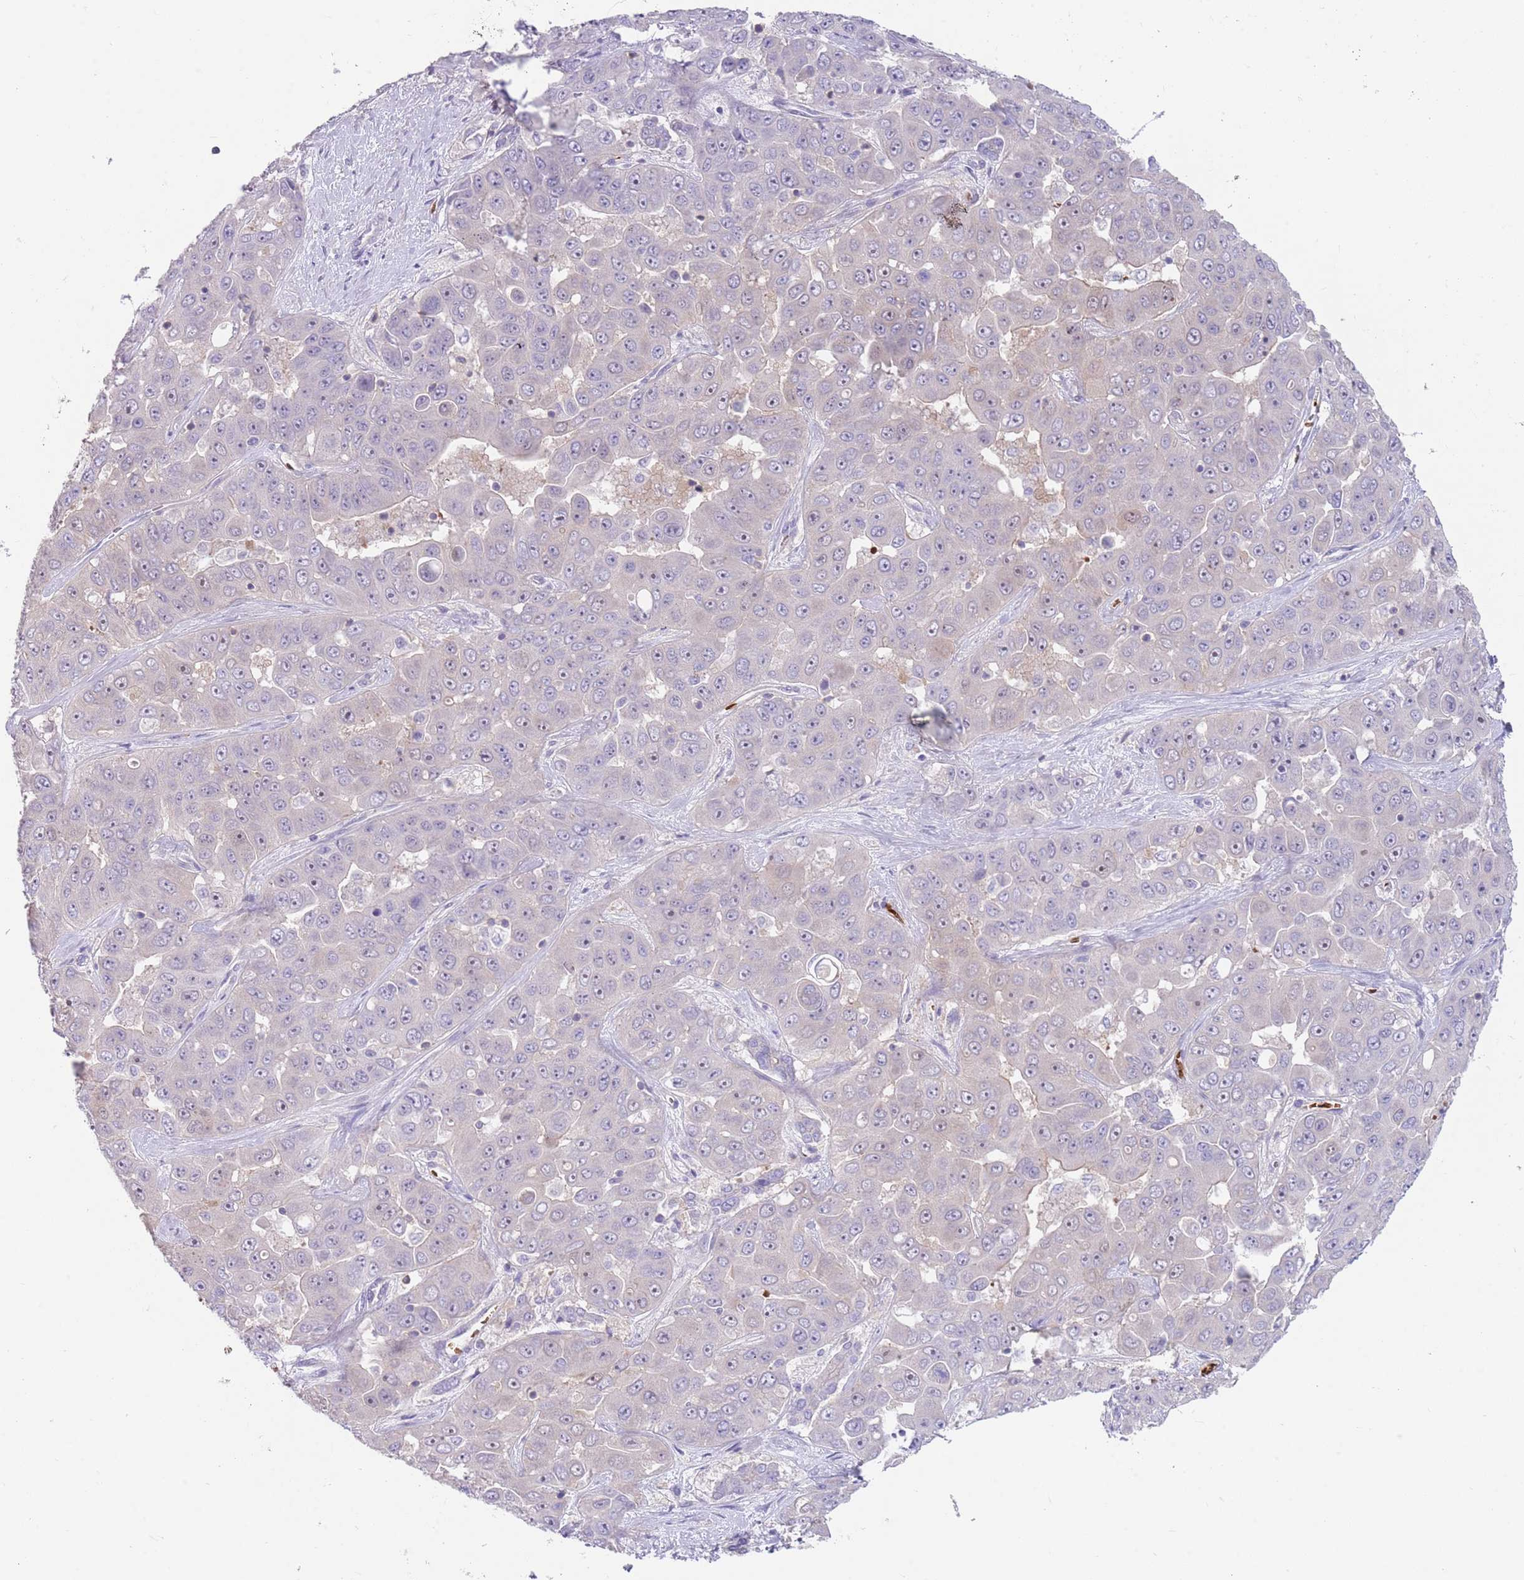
{"staining": {"intensity": "negative", "quantity": "none", "location": "none"}, "tissue": "liver cancer", "cell_type": "Tumor cells", "image_type": "cancer", "snomed": [{"axis": "morphology", "description": "Cholangiocarcinoma"}, {"axis": "topography", "description": "Liver"}], "caption": "The image exhibits no staining of tumor cells in liver cancer (cholangiocarcinoma).", "gene": "ZNF14", "patient": {"sex": "female", "age": 52}}